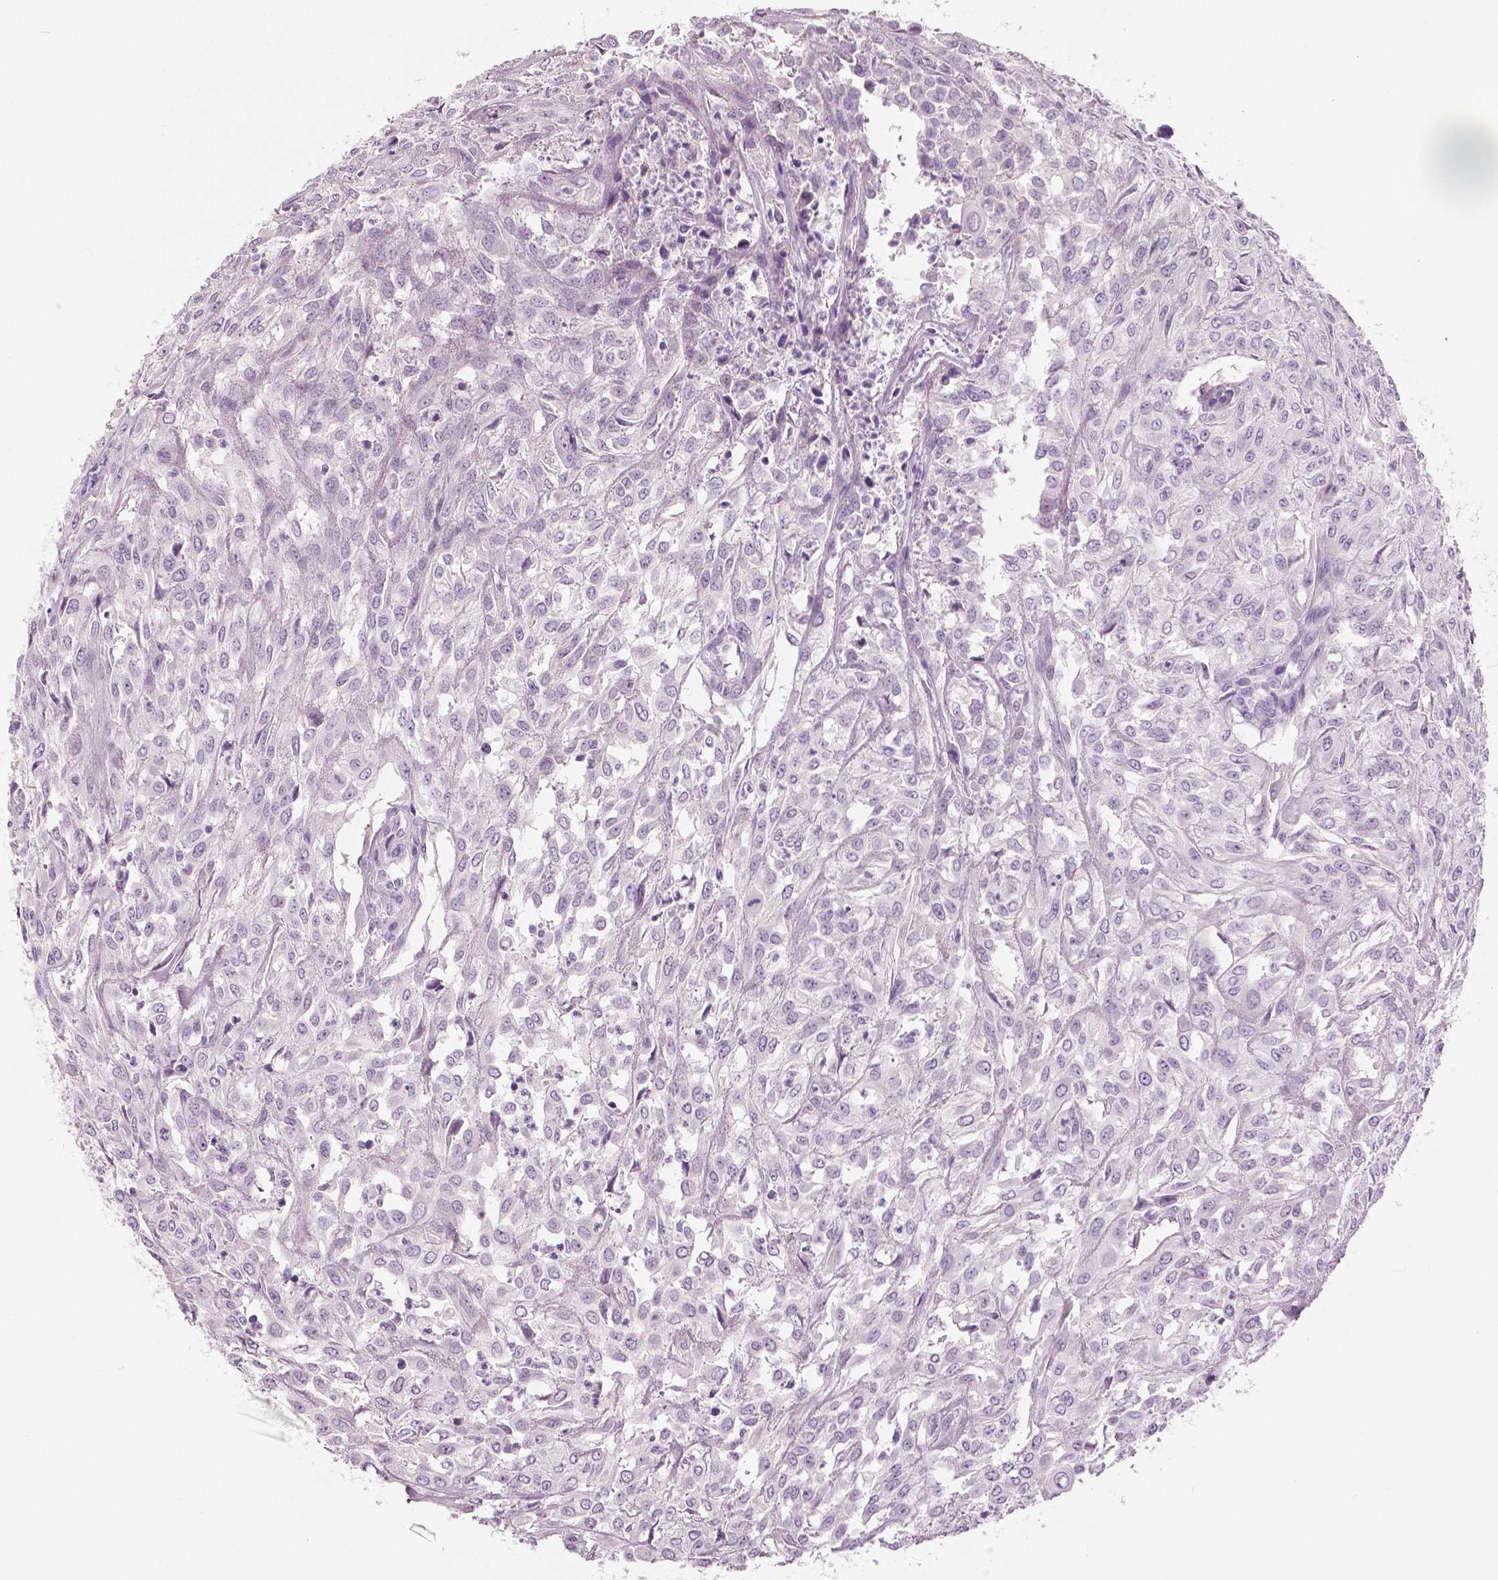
{"staining": {"intensity": "negative", "quantity": "none", "location": "none"}, "tissue": "urothelial cancer", "cell_type": "Tumor cells", "image_type": "cancer", "snomed": [{"axis": "morphology", "description": "Urothelial carcinoma, High grade"}, {"axis": "topography", "description": "Urinary bladder"}], "caption": "Immunohistochemistry (IHC) image of neoplastic tissue: human urothelial cancer stained with DAB (3,3'-diaminobenzidine) shows no significant protein staining in tumor cells. (Brightfield microscopy of DAB immunohistochemistry at high magnification).", "gene": "SLC24A1", "patient": {"sex": "male", "age": 67}}